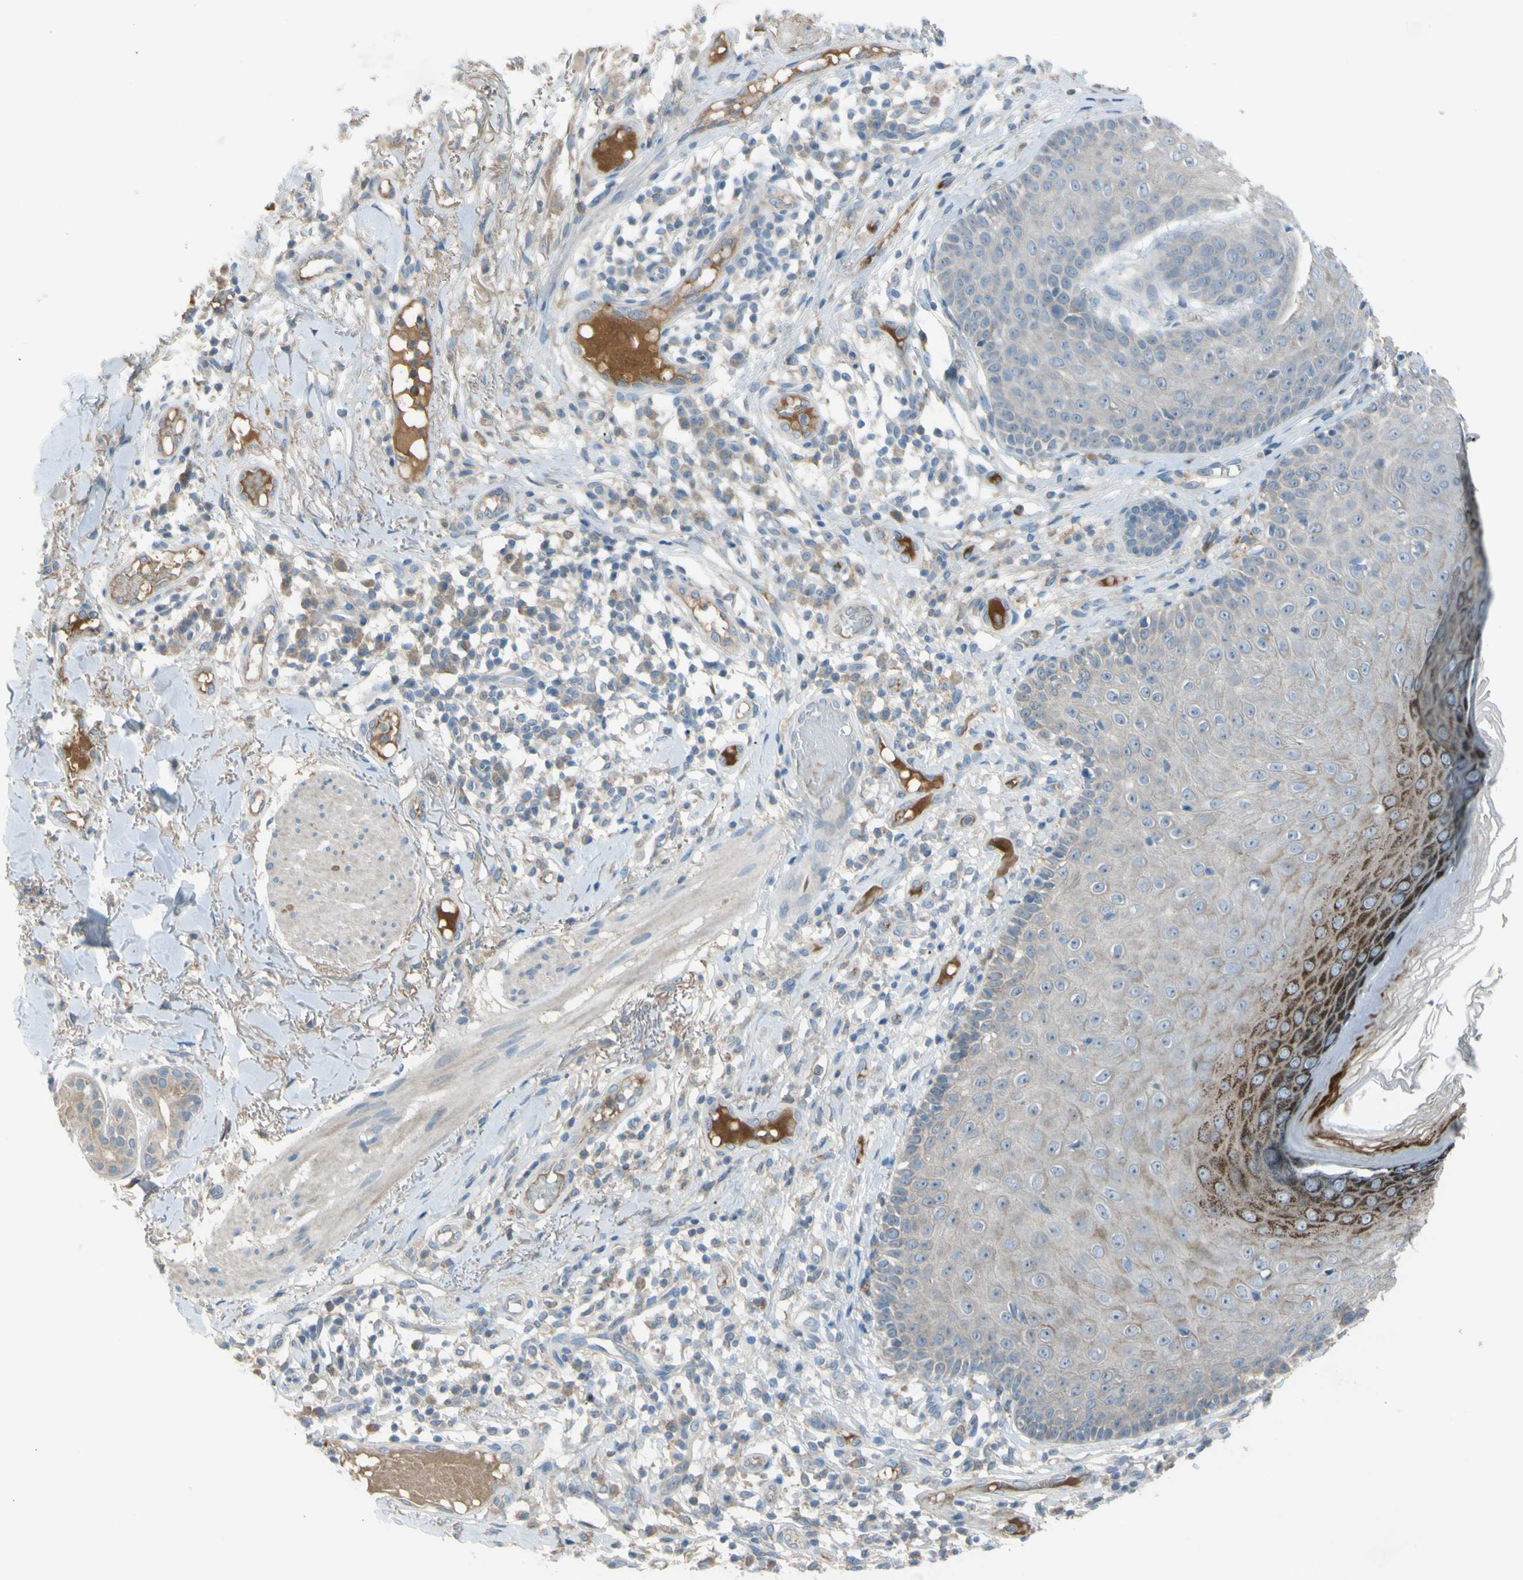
{"staining": {"intensity": "weak", "quantity": "<25%", "location": "cytoplasmic/membranous"}, "tissue": "skin cancer", "cell_type": "Tumor cells", "image_type": "cancer", "snomed": [{"axis": "morphology", "description": "Normal tissue, NOS"}, {"axis": "morphology", "description": "Basal cell carcinoma"}, {"axis": "topography", "description": "Skin"}], "caption": "An image of human basal cell carcinoma (skin) is negative for staining in tumor cells.", "gene": "ATRN", "patient": {"sex": "male", "age": 52}}